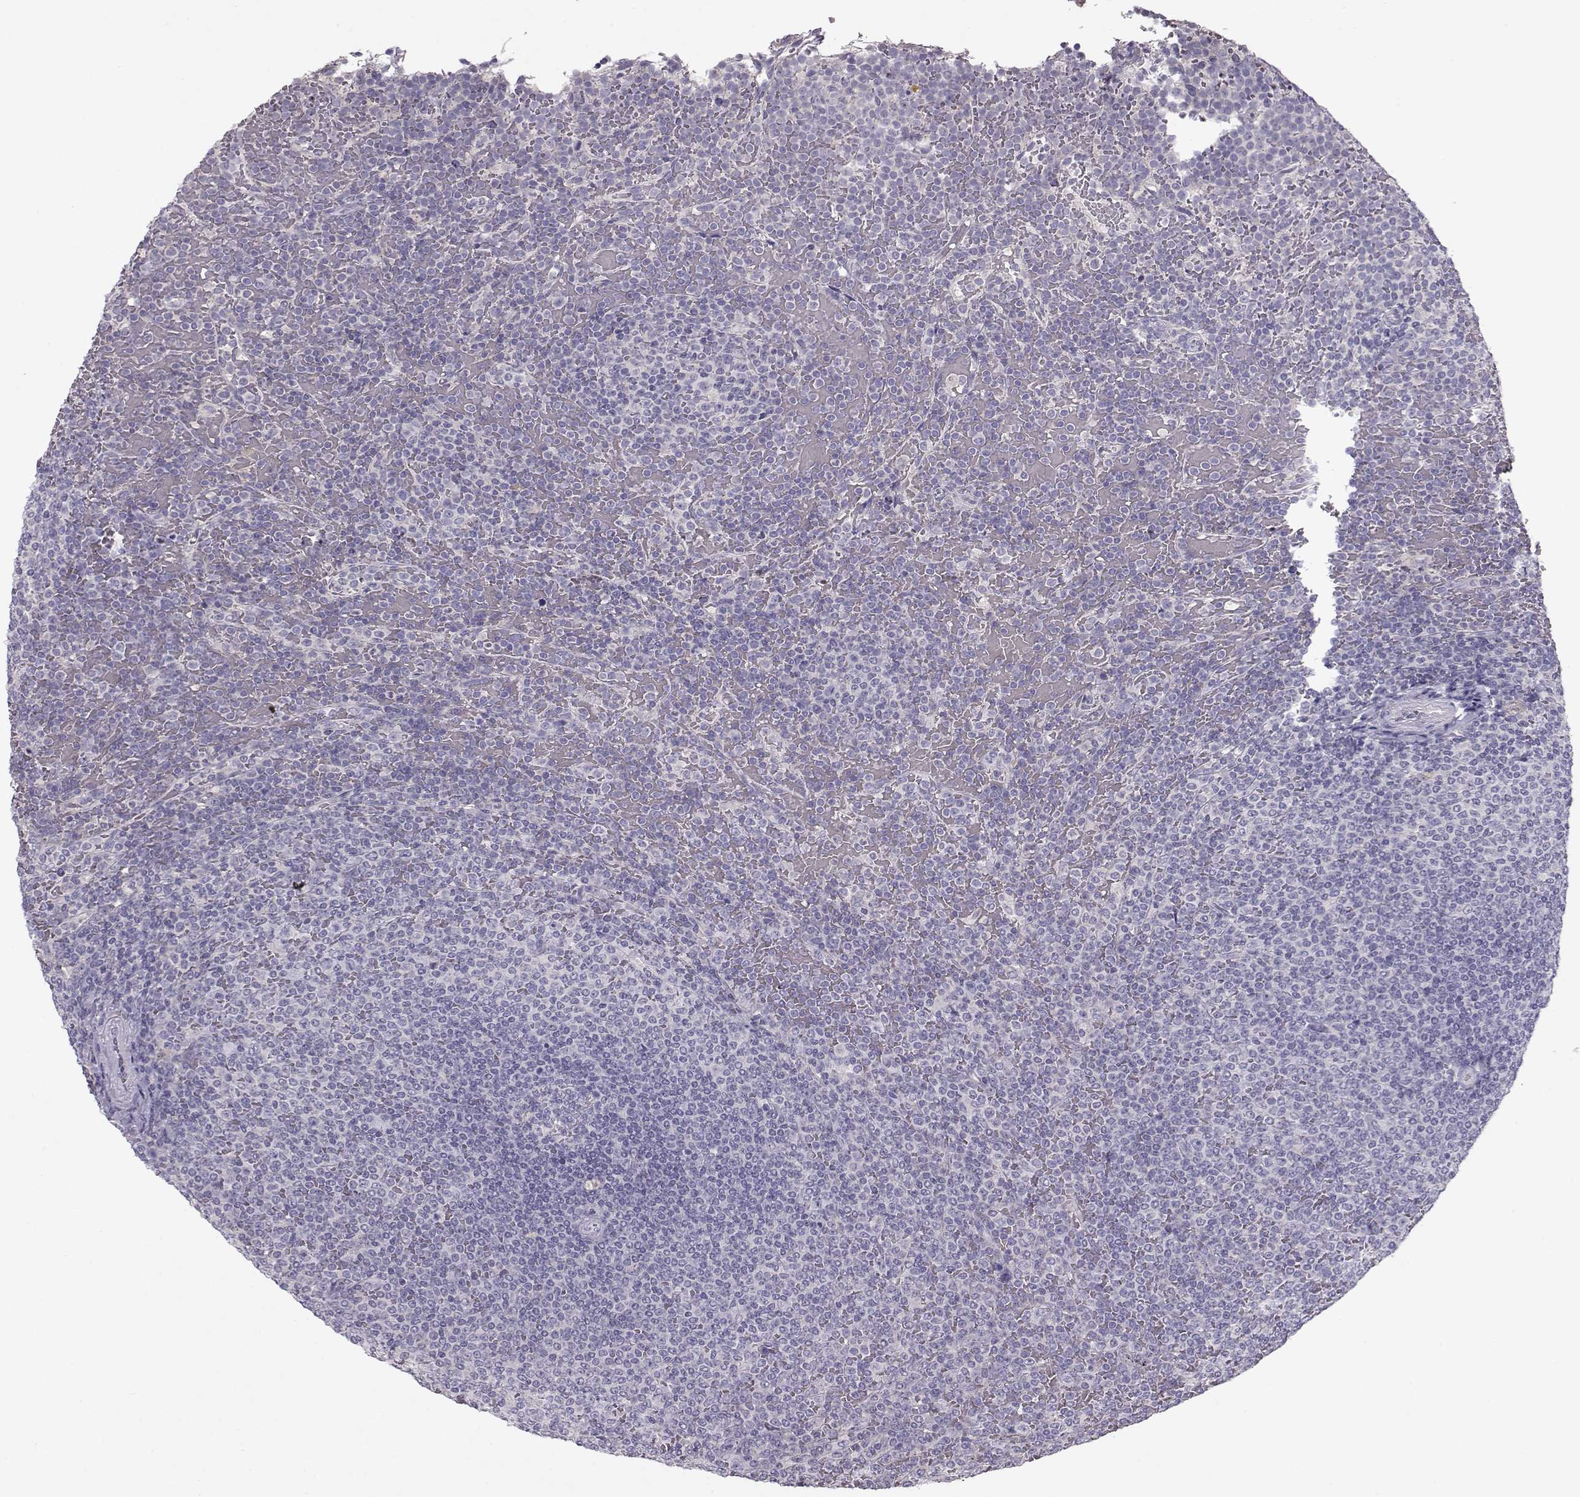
{"staining": {"intensity": "negative", "quantity": "none", "location": "none"}, "tissue": "lymphoma", "cell_type": "Tumor cells", "image_type": "cancer", "snomed": [{"axis": "morphology", "description": "Malignant lymphoma, non-Hodgkin's type, Low grade"}, {"axis": "topography", "description": "Spleen"}], "caption": "Tumor cells are negative for brown protein staining in lymphoma.", "gene": "GRK1", "patient": {"sex": "female", "age": 77}}